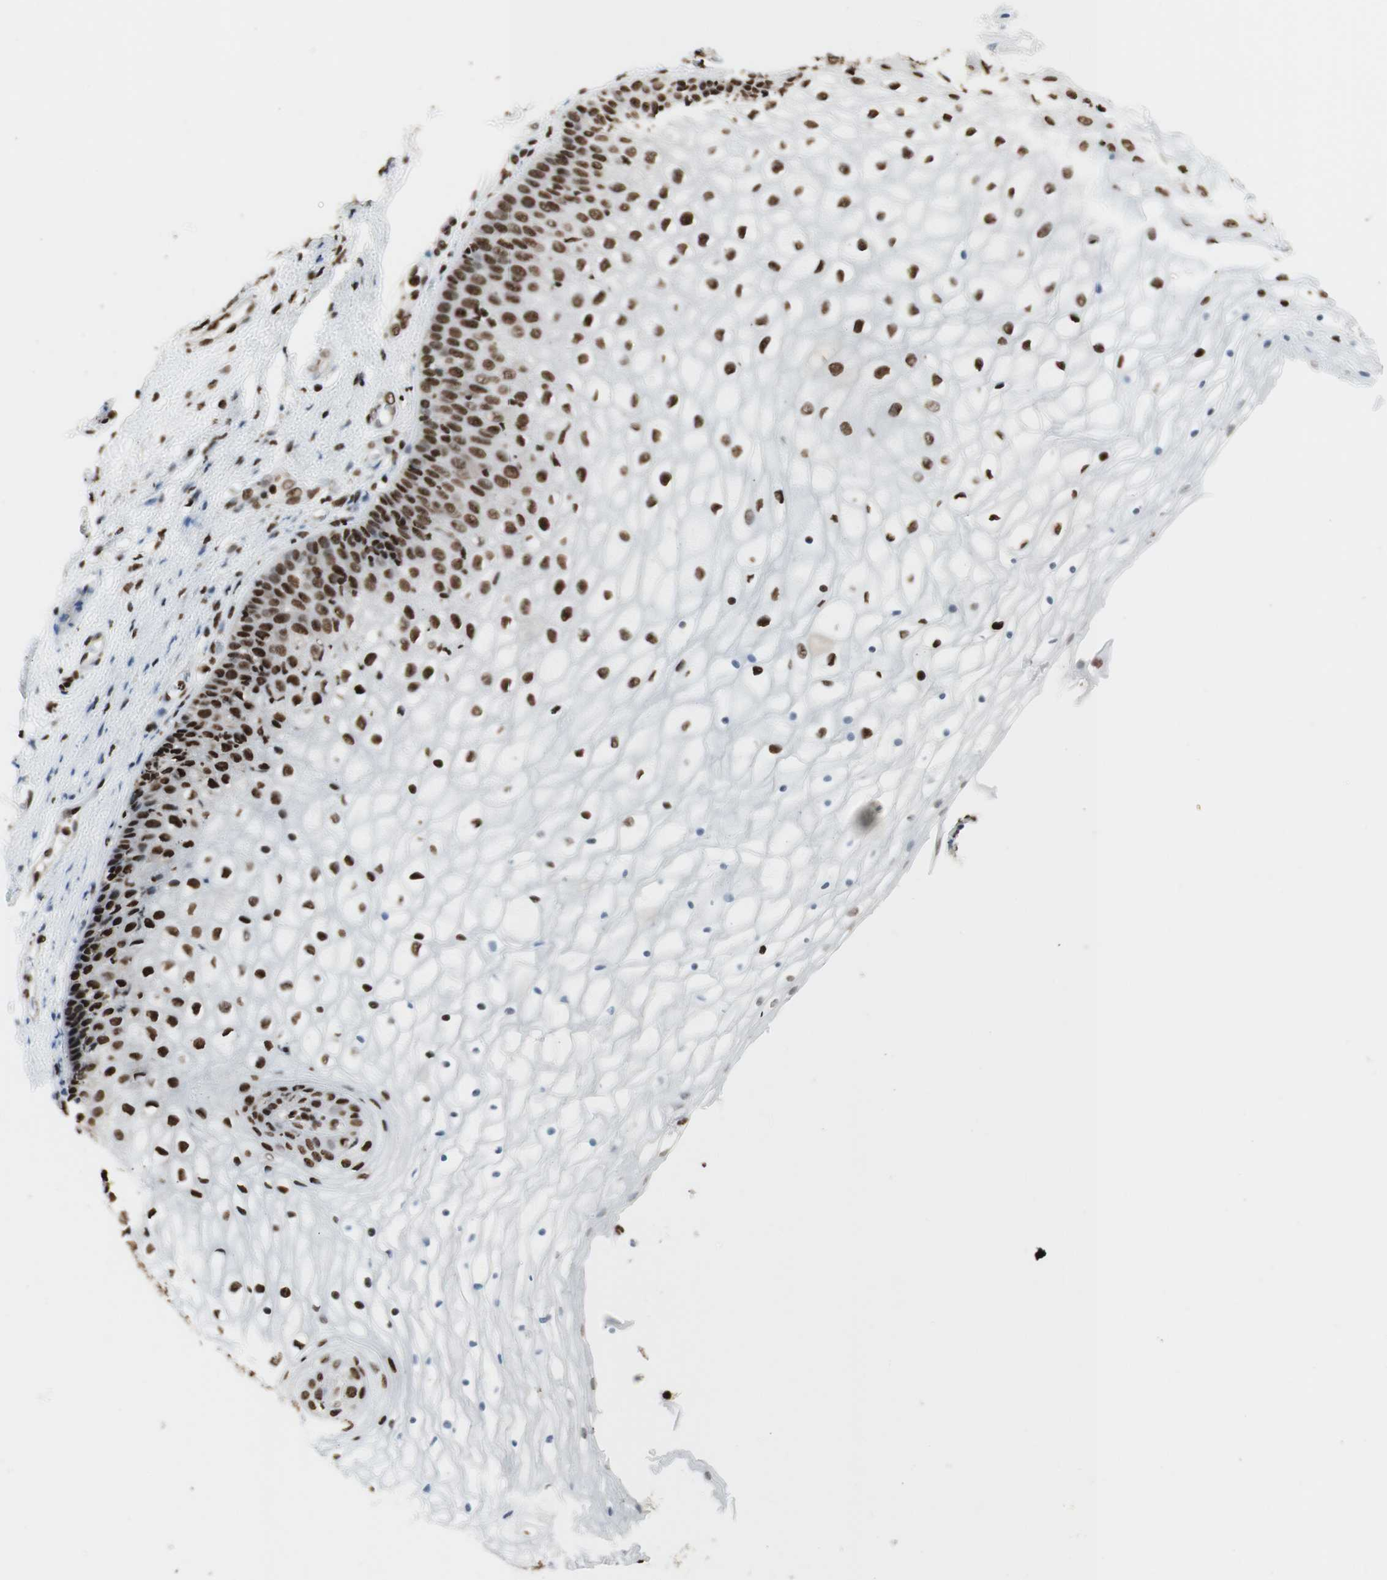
{"staining": {"intensity": "strong", "quantity": ">75%", "location": "nuclear"}, "tissue": "vagina", "cell_type": "Squamous epithelial cells", "image_type": "normal", "snomed": [{"axis": "morphology", "description": "Normal tissue, NOS"}, {"axis": "topography", "description": "Vagina"}], "caption": "Normal vagina shows strong nuclear positivity in about >75% of squamous epithelial cells, visualized by immunohistochemistry.", "gene": "HNRNPA2B1", "patient": {"sex": "female", "age": 34}}